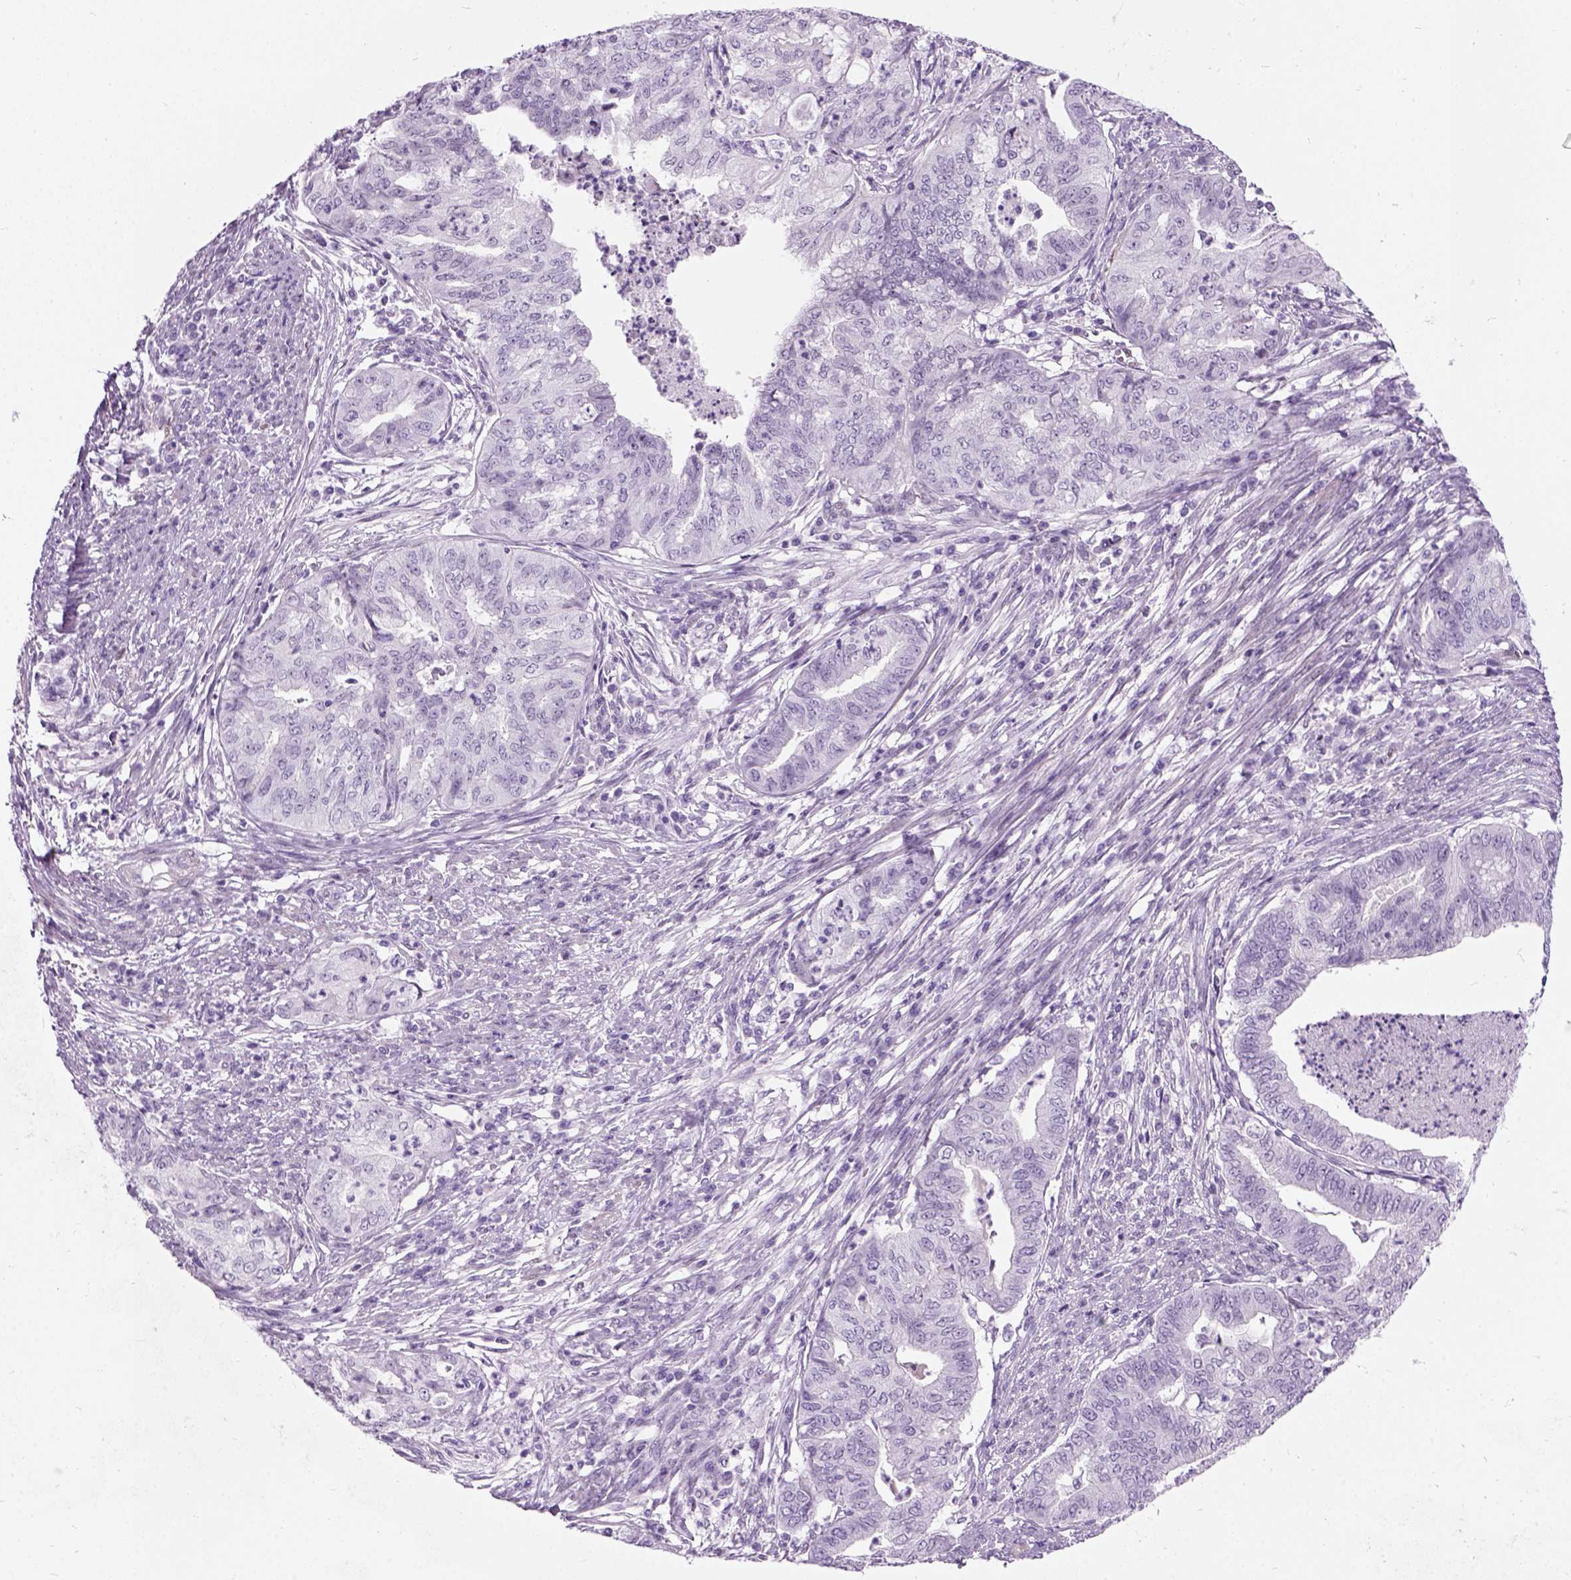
{"staining": {"intensity": "negative", "quantity": "none", "location": "none"}, "tissue": "endometrial cancer", "cell_type": "Tumor cells", "image_type": "cancer", "snomed": [{"axis": "morphology", "description": "Adenocarcinoma, NOS"}, {"axis": "topography", "description": "Endometrium"}], "caption": "This is a photomicrograph of immunohistochemistry staining of adenocarcinoma (endometrial), which shows no staining in tumor cells.", "gene": "AXDND1", "patient": {"sex": "female", "age": 79}}